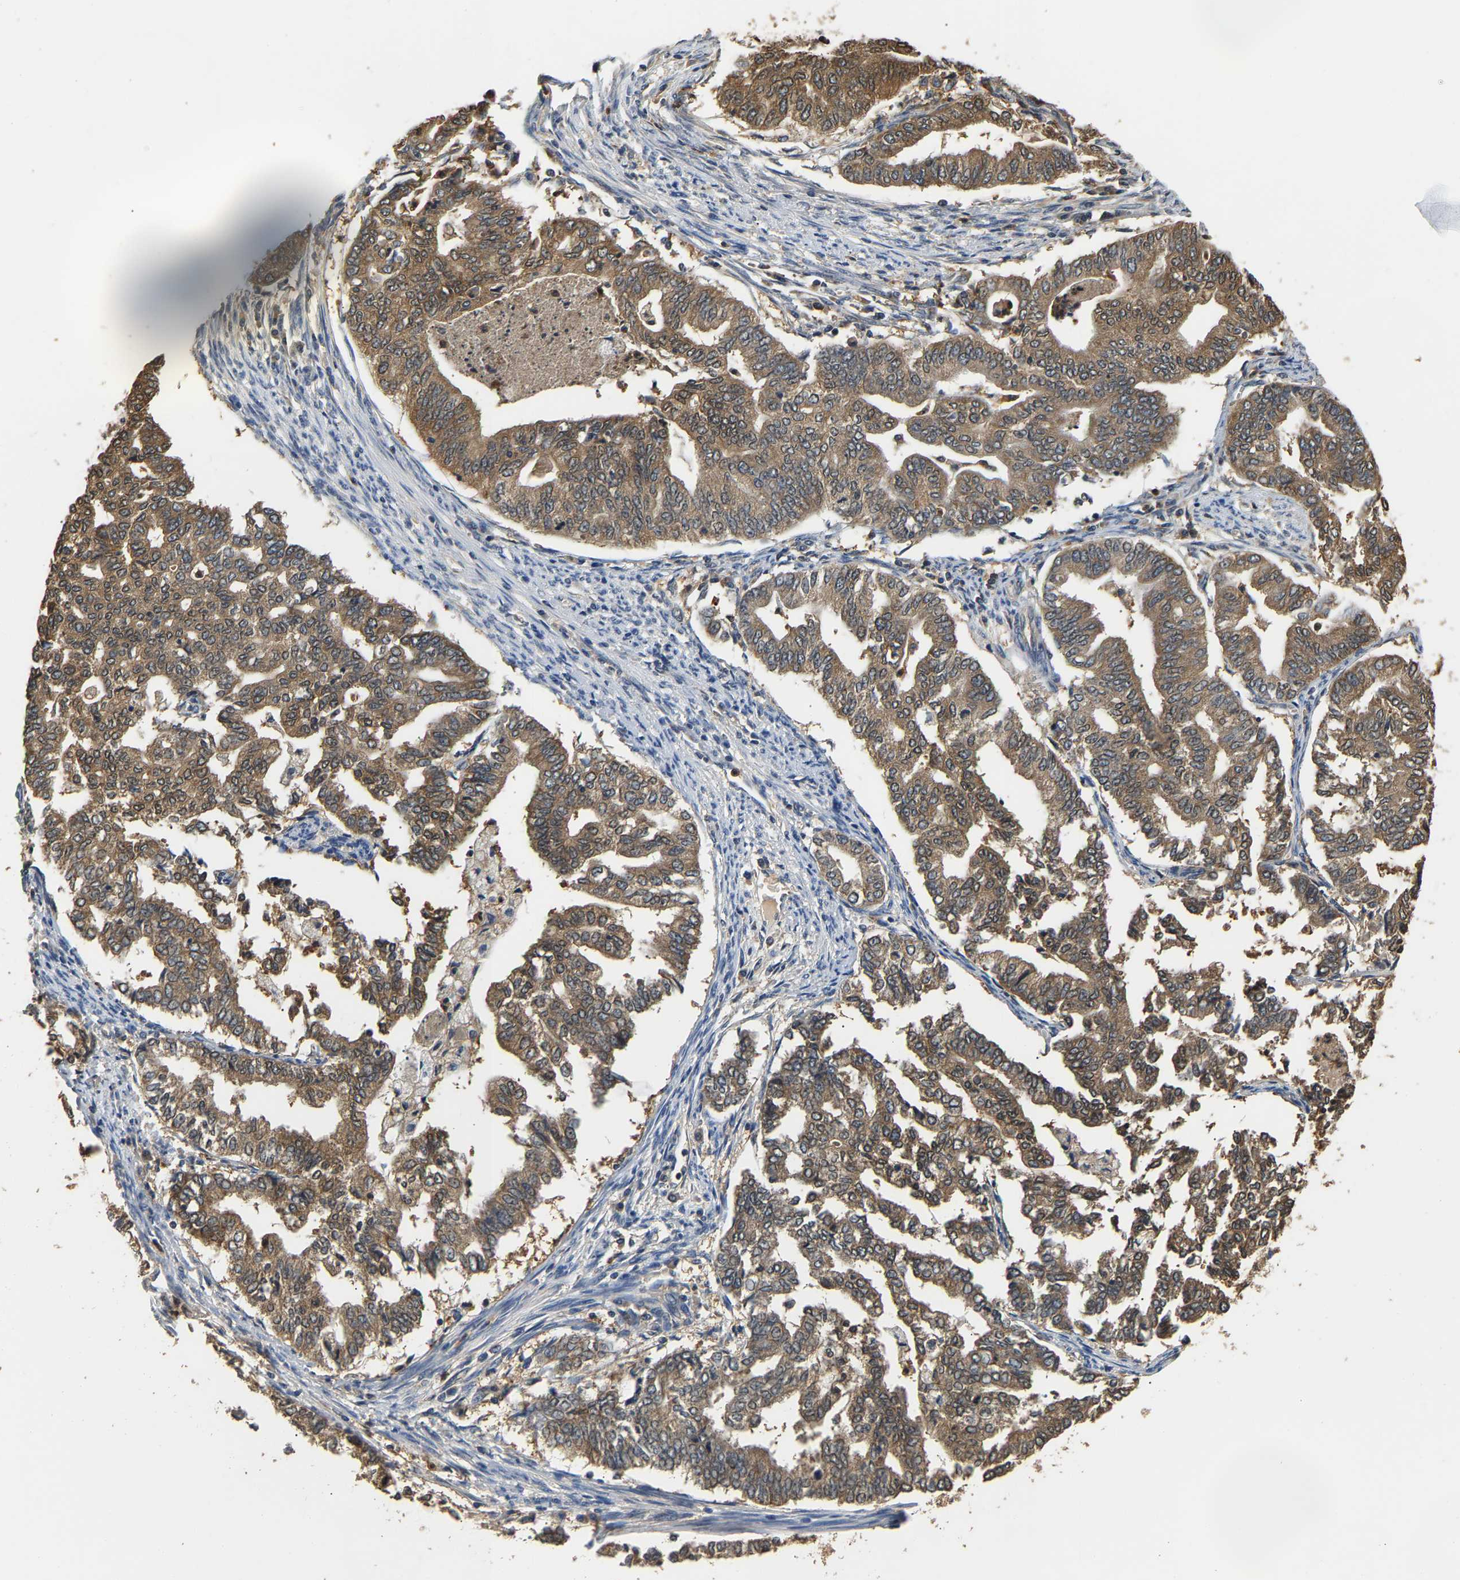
{"staining": {"intensity": "moderate", "quantity": ">75%", "location": "cytoplasmic/membranous"}, "tissue": "endometrial cancer", "cell_type": "Tumor cells", "image_type": "cancer", "snomed": [{"axis": "morphology", "description": "Adenocarcinoma, NOS"}, {"axis": "topography", "description": "Endometrium"}], "caption": "A micrograph showing moderate cytoplasmic/membranous expression in approximately >75% of tumor cells in endometrial cancer, as visualized by brown immunohistochemical staining.", "gene": "GPI", "patient": {"sex": "female", "age": 79}}